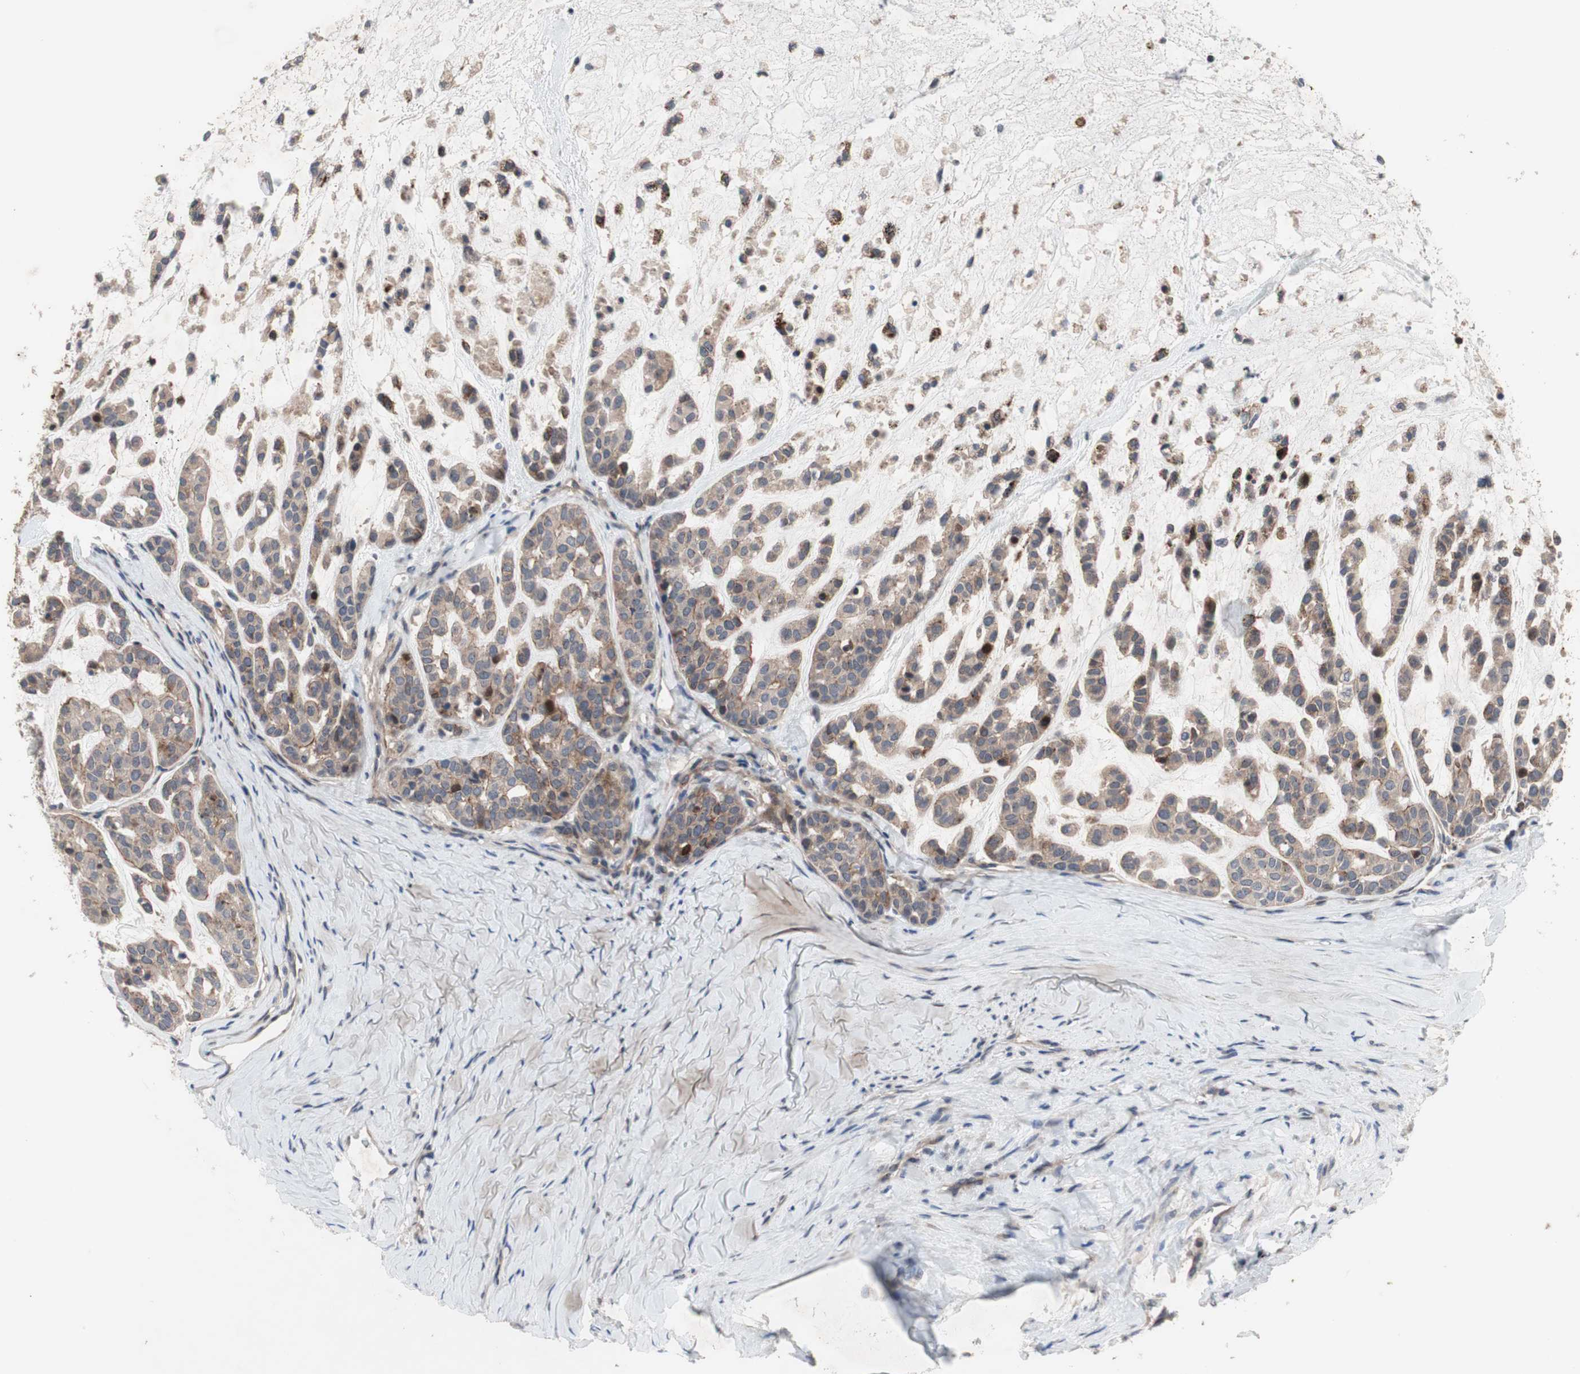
{"staining": {"intensity": "weak", "quantity": ">75%", "location": "cytoplasmic/membranous"}, "tissue": "head and neck cancer", "cell_type": "Tumor cells", "image_type": "cancer", "snomed": [{"axis": "morphology", "description": "Adenocarcinoma, NOS"}, {"axis": "morphology", "description": "Adenoma, NOS"}, {"axis": "topography", "description": "Head-Neck"}], "caption": "Tumor cells reveal low levels of weak cytoplasmic/membranous positivity in about >75% of cells in human head and neck cancer (adenocarcinoma).", "gene": "OAZ1", "patient": {"sex": "female", "age": 55}}